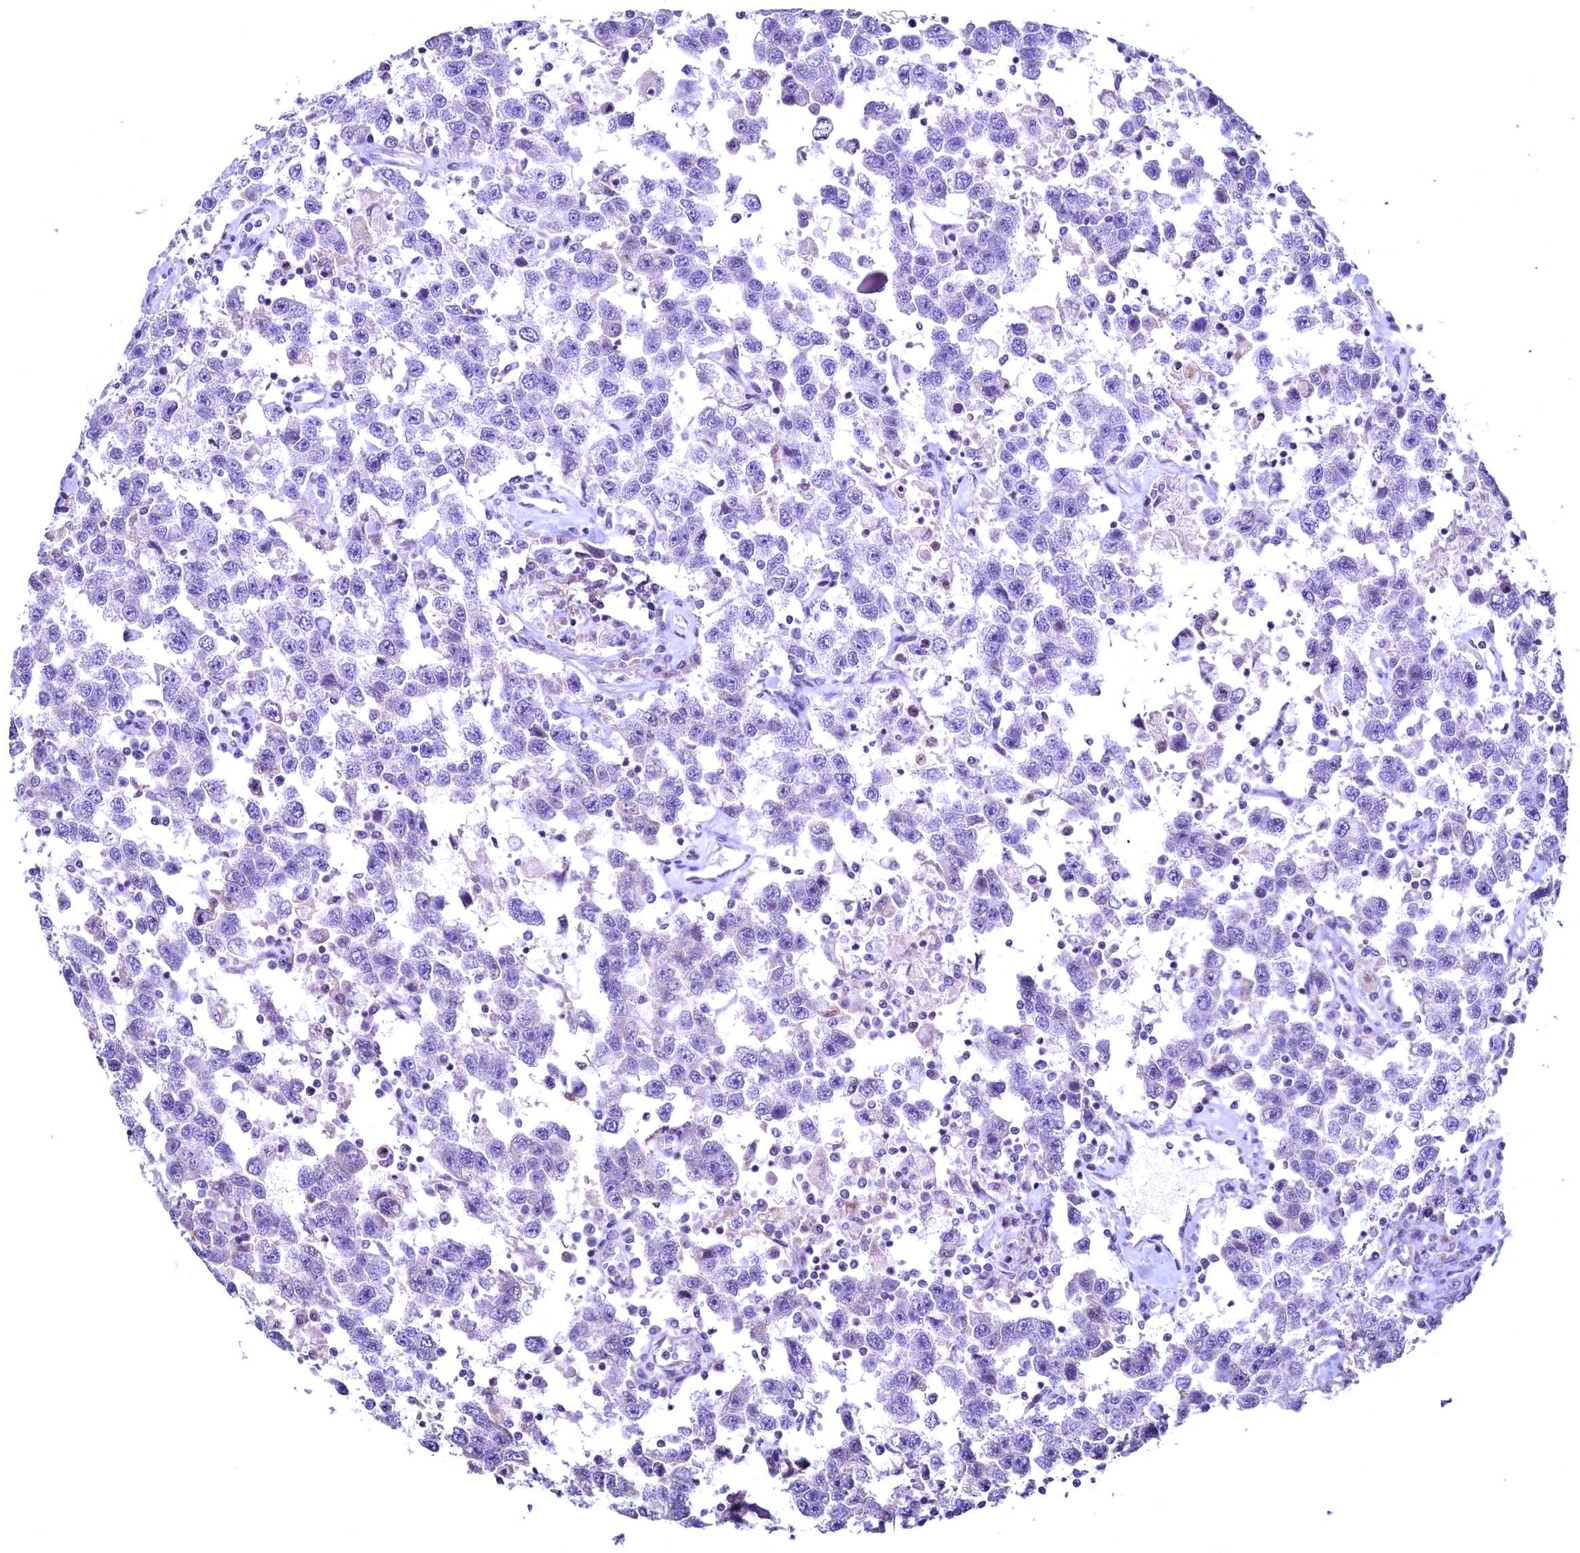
{"staining": {"intensity": "negative", "quantity": "none", "location": "none"}, "tissue": "testis cancer", "cell_type": "Tumor cells", "image_type": "cancer", "snomed": [{"axis": "morphology", "description": "Seminoma, NOS"}, {"axis": "topography", "description": "Testis"}], "caption": "A high-resolution histopathology image shows immunohistochemistry (IHC) staining of testis cancer (seminoma), which shows no significant expression in tumor cells.", "gene": "MAP1LC3A", "patient": {"sex": "male", "age": 41}}